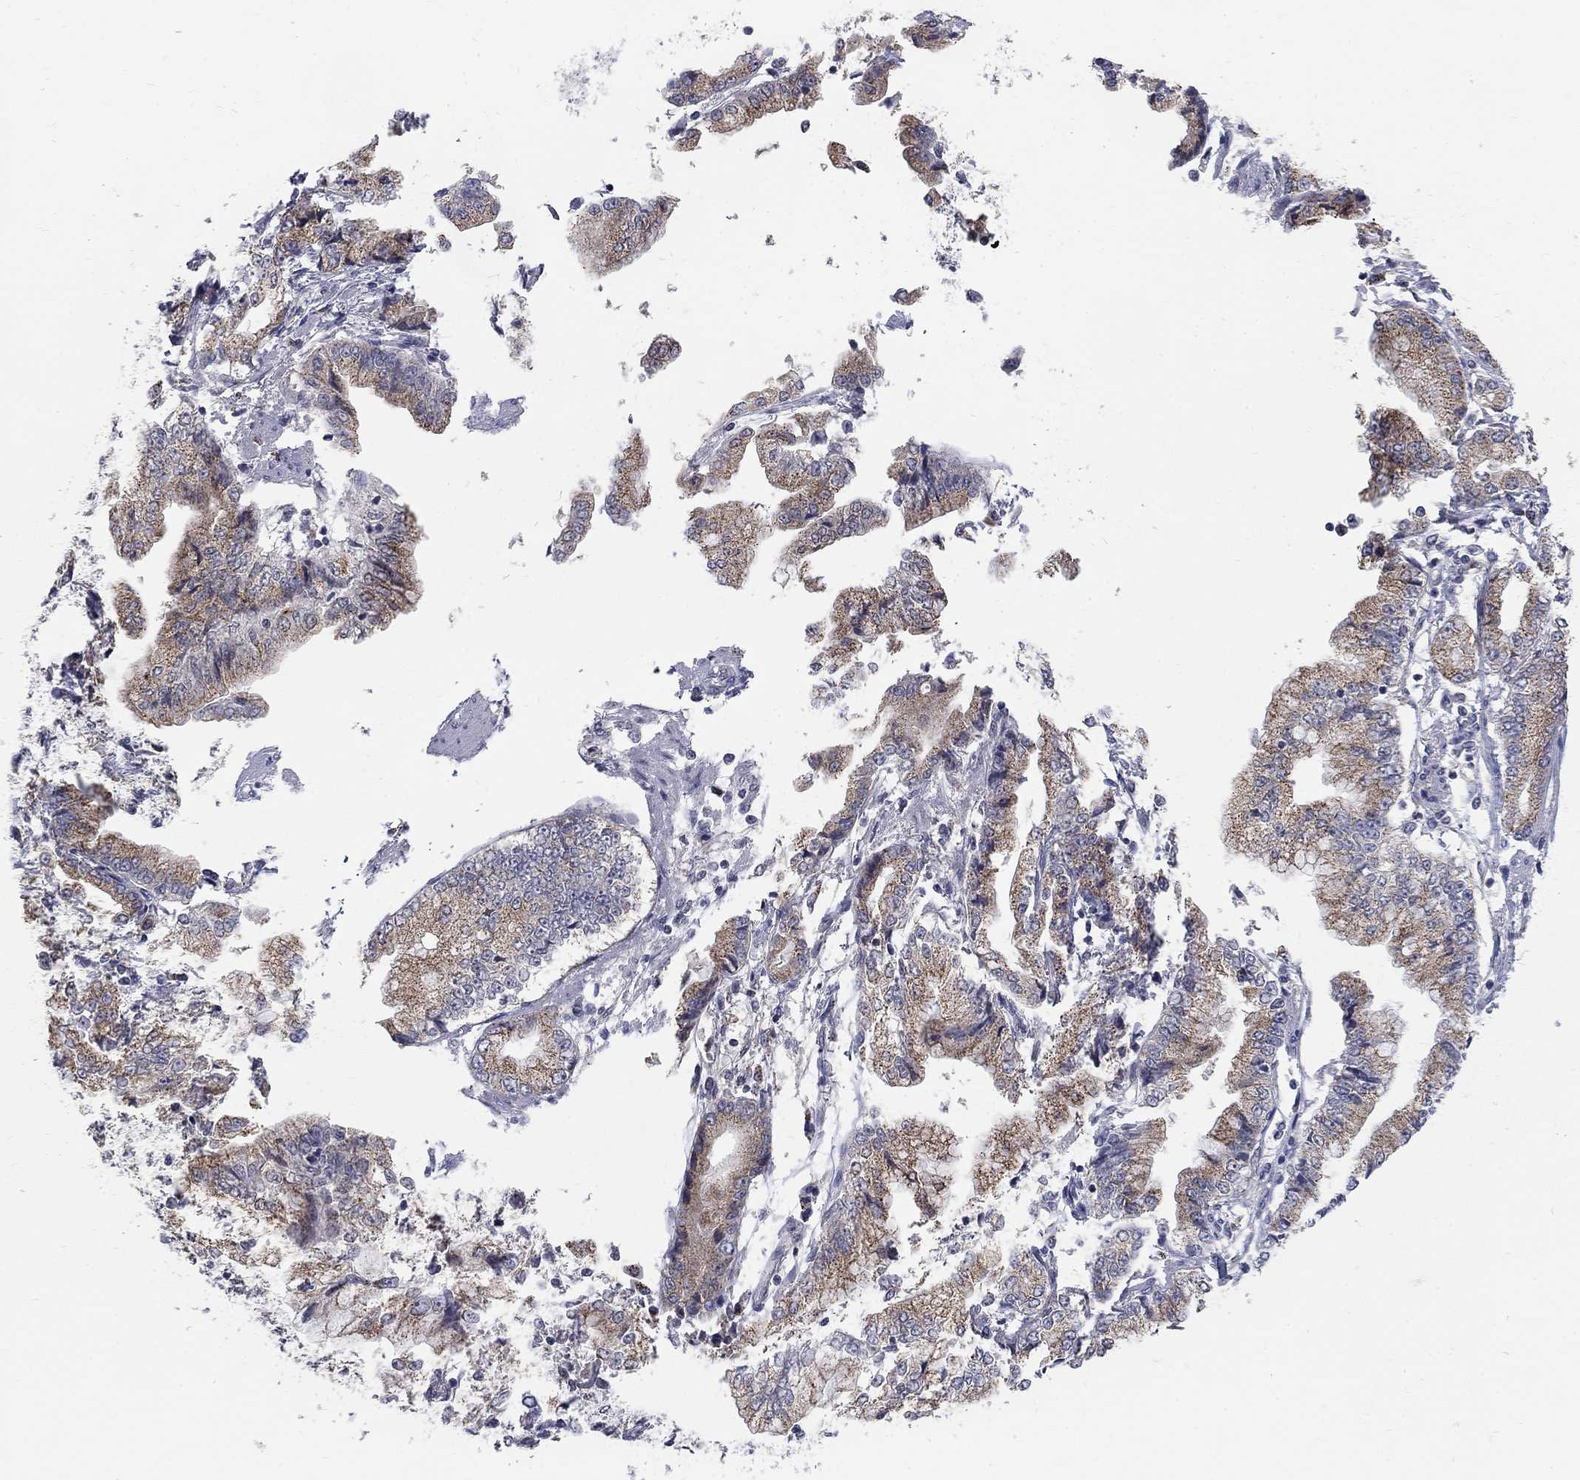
{"staining": {"intensity": "moderate", "quantity": "25%-75%", "location": "cytoplasmic/membranous"}, "tissue": "stomach cancer", "cell_type": "Tumor cells", "image_type": "cancer", "snomed": [{"axis": "morphology", "description": "Adenocarcinoma, NOS"}, {"axis": "topography", "description": "Stomach, upper"}], "caption": "There is medium levels of moderate cytoplasmic/membranous expression in tumor cells of stomach adenocarcinoma, as demonstrated by immunohistochemical staining (brown color).", "gene": "PANK3", "patient": {"sex": "female", "age": 74}}